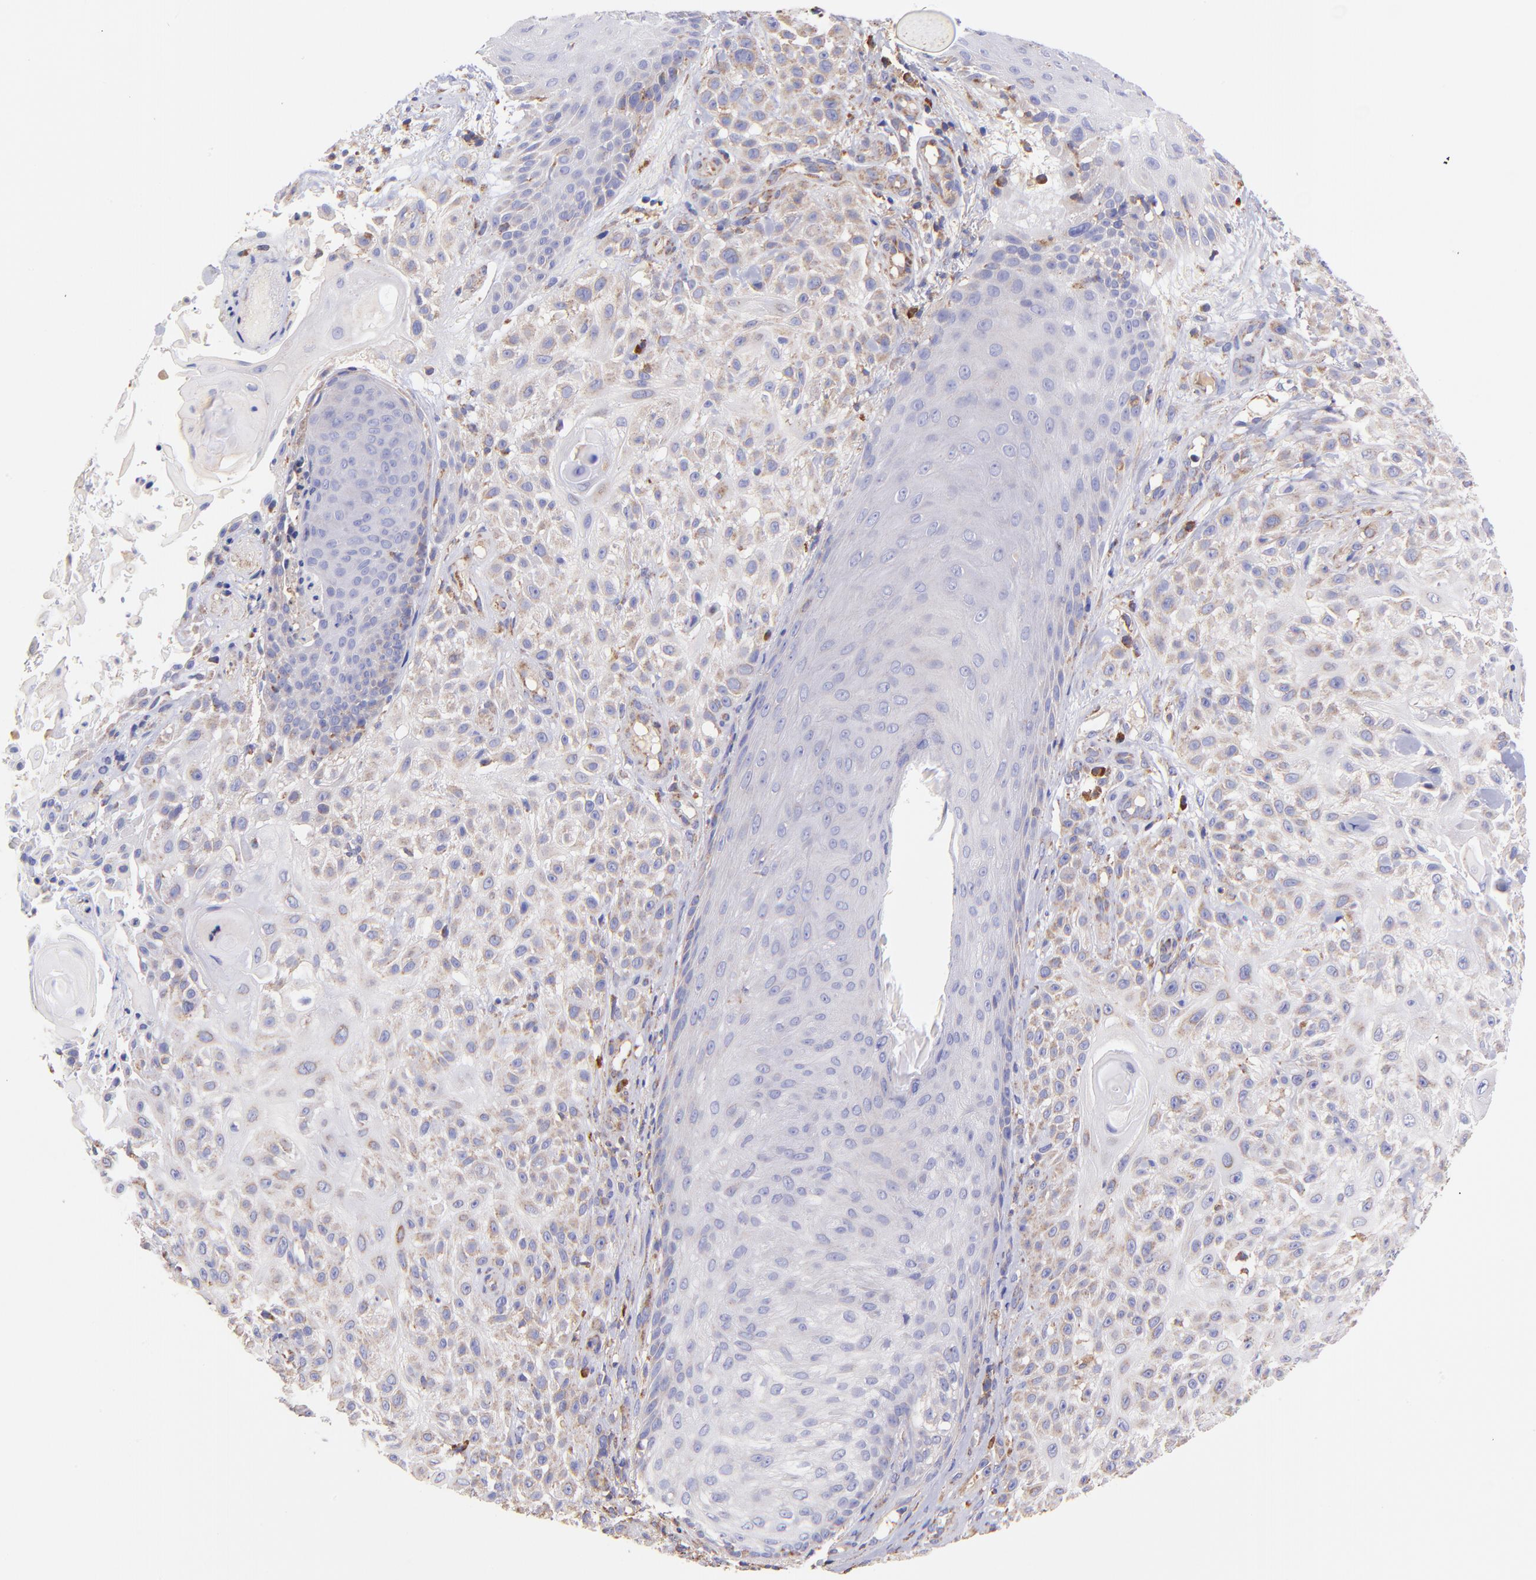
{"staining": {"intensity": "weak", "quantity": ">75%", "location": "cytoplasmic/membranous"}, "tissue": "skin cancer", "cell_type": "Tumor cells", "image_type": "cancer", "snomed": [{"axis": "morphology", "description": "Squamous cell carcinoma, NOS"}, {"axis": "topography", "description": "Skin"}], "caption": "This is a micrograph of immunohistochemistry staining of skin cancer (squamous cell carcinoma), which shows weak expression in the cytoplasmic/membranous of tumor cells.", "gene": "PREX1", "patient": {"sex": "female", "age": 42}}